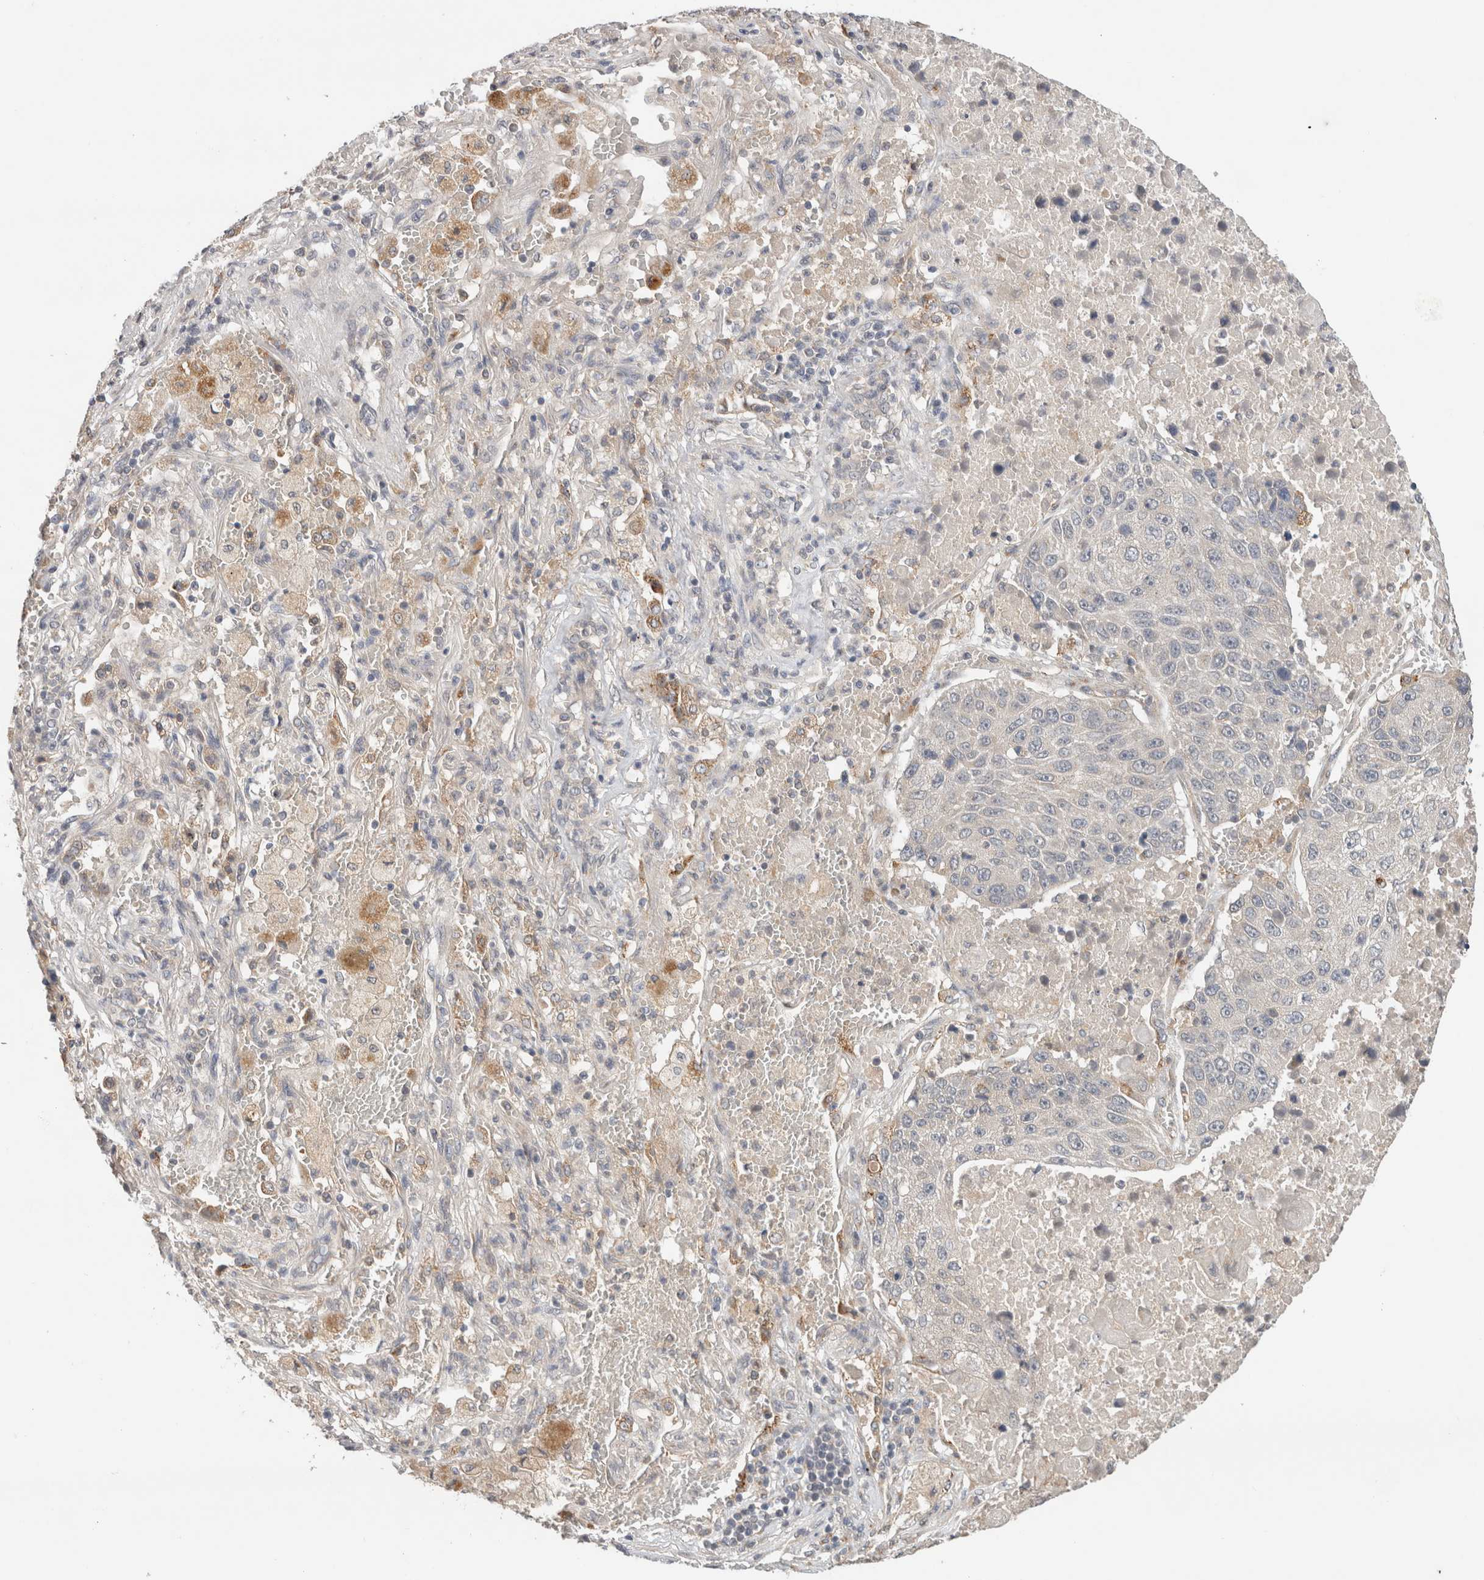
{"staining": {"intensity": "negative", "quantity": "none", "location": "none"}, "tissue": "lung cancer", "cell_type": "Tumor cells", "image_type": "cancer", "snomed": [{"axis": "morphology", "description": "Squamous cell carcinoma, NOS"}, {"axis": "topography", "description": "Lung"}], "caption": "Image shows no protein positivity in tumor cells of lung cancer tissue. (Immunohistochemistry (ihc), brightfield microscopy, high magnification).", "gene": "SGK1", "patient": {"sex": "male", "age": 61}}